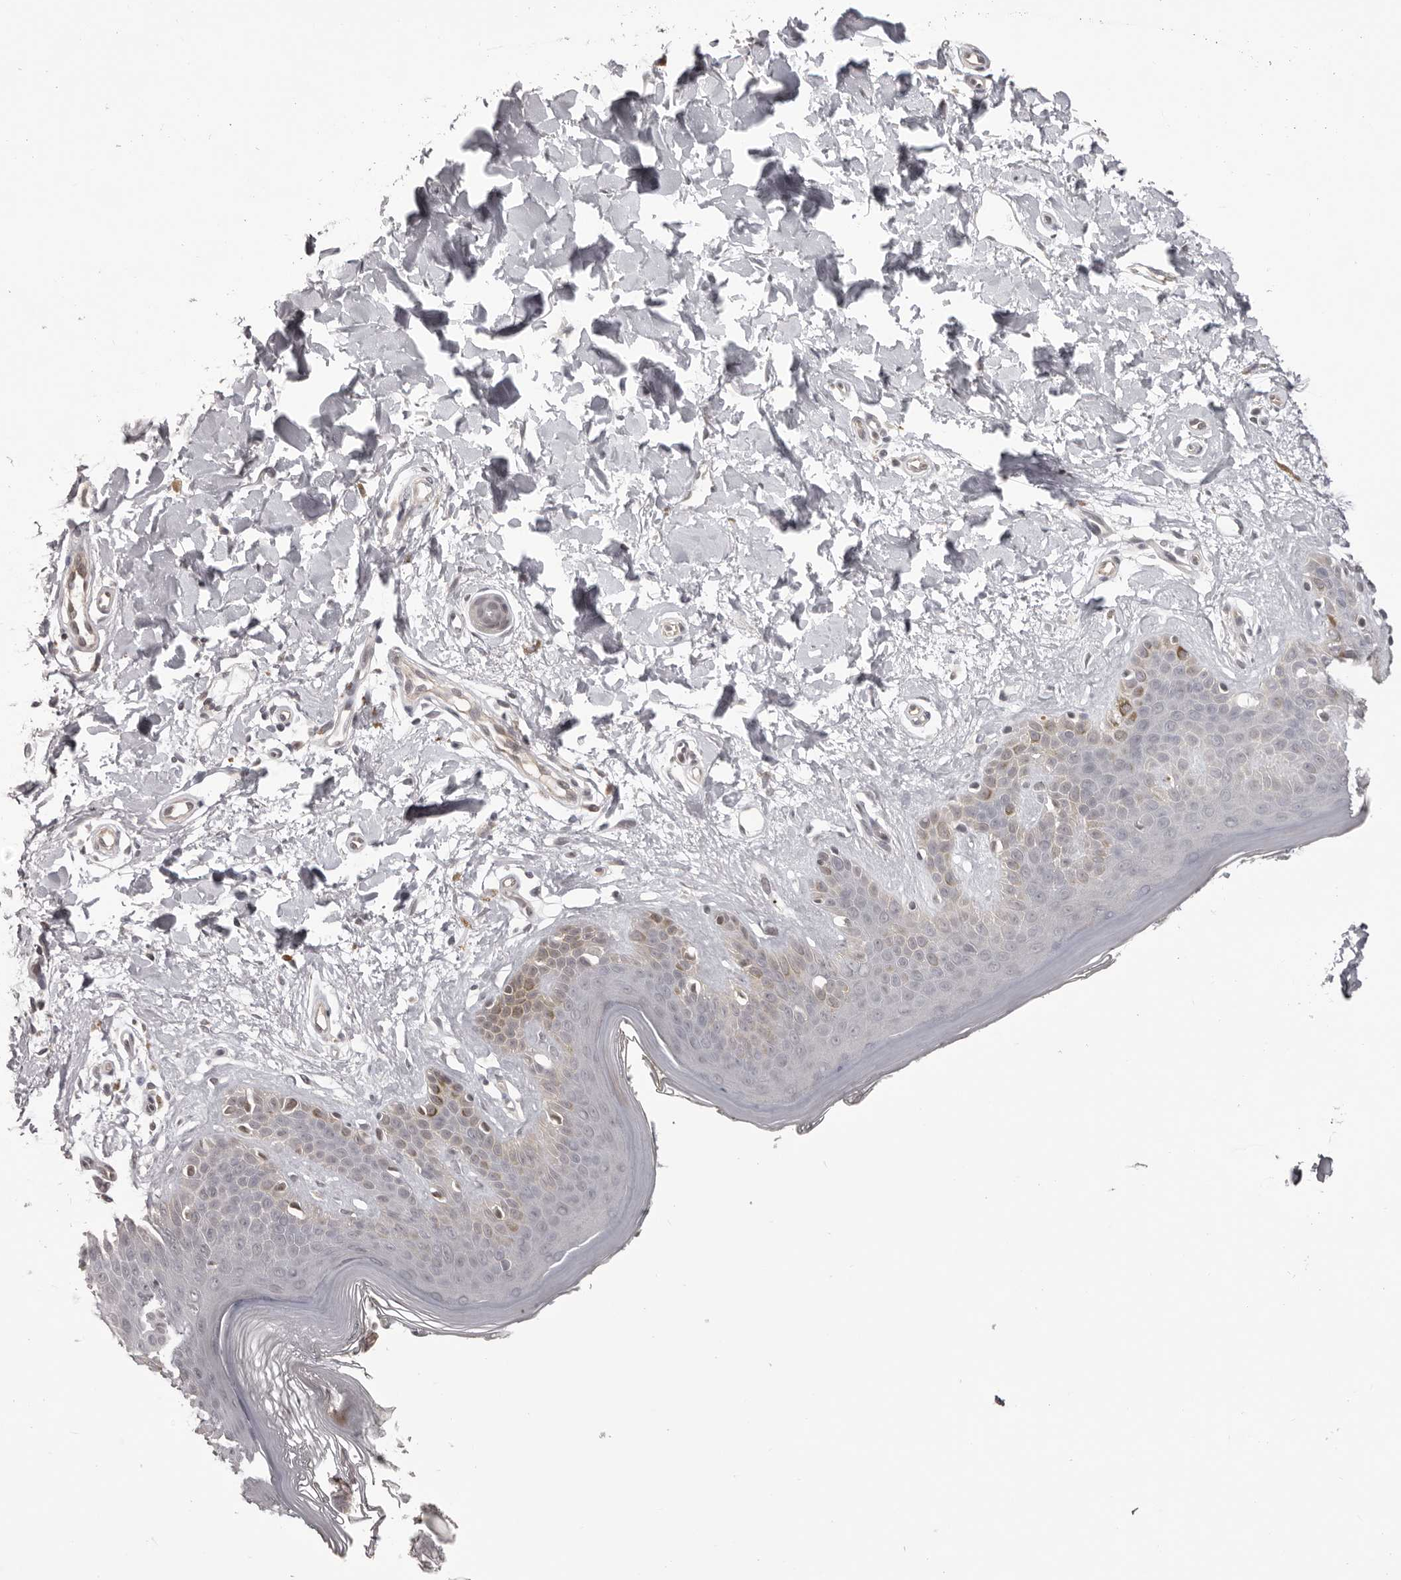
{"staining": {"intensity": "negative", "quantity": "none", "location": "none"}, "tissue": "skin", "cell_type": "Fibroblasts", "image_type": "normal", "snomed": [{"axis": "morphology", "description": "Normal tissue, NOS"}, {"axis": "topography", "description": "Skin"}], "caption": "There is no significant positivity in fibroblasts of skin. (Brightfield microscopy of DAB (3,3'-diaminobenzidine) immunohistochemistry at high magnification).", "gene": "RNF2", "patient": {"sex": "female", "age": 64}}